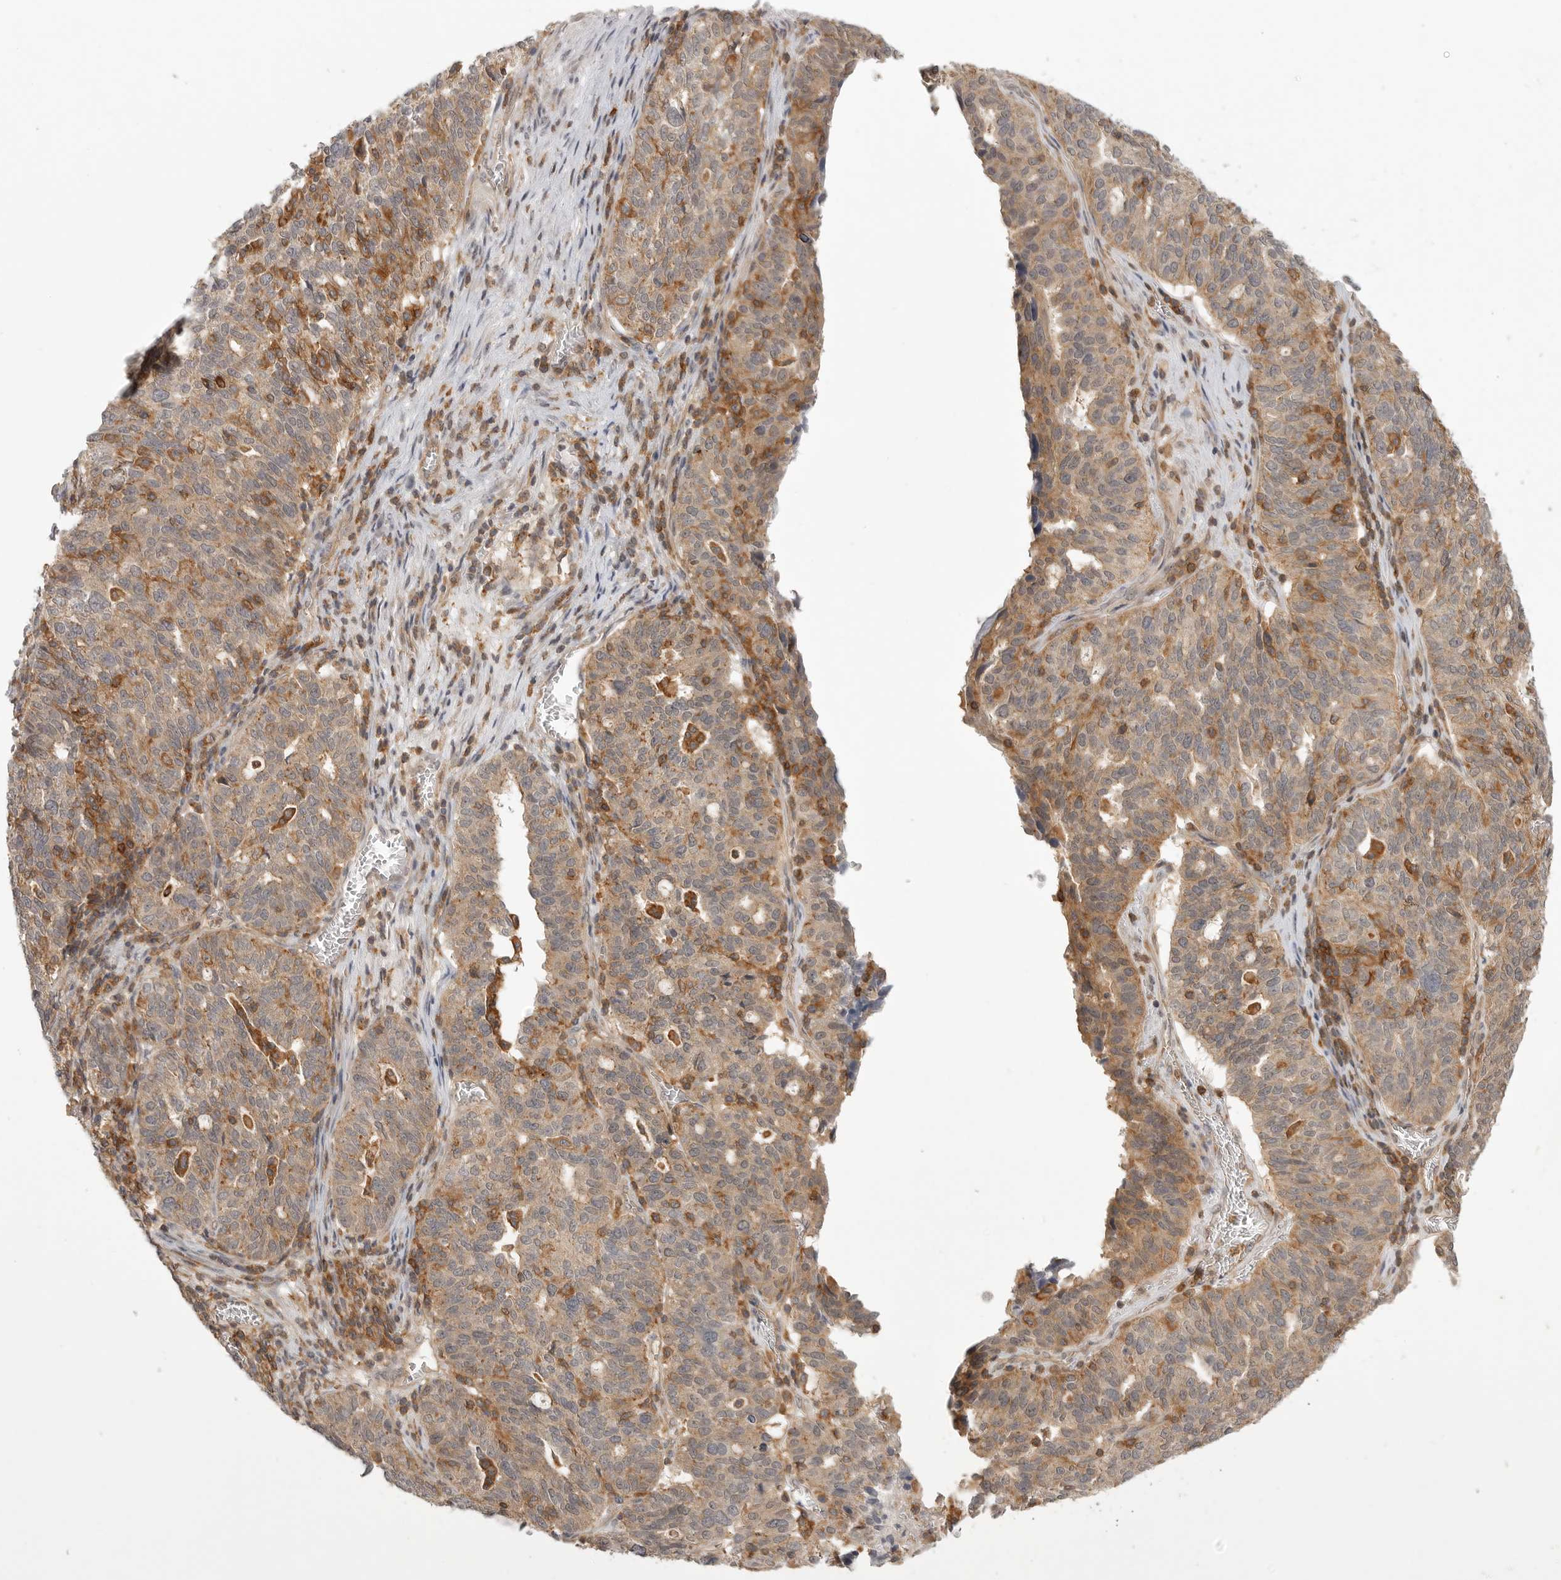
{"staining": {"intensity": "moderate", "quantity": "25%-75%", "location": "cytoplasmic/membranous"}, "tissue": "ovarian cancer", "cell_type": "Tumor cells", "image_type": "cancer", "snomed": [{"axis": "morphology", "description": "Cystadenocarcinoma, serous, NOS"}, {"axis": "topography", "description": "Ovary"}], "caption": "Serous cystadenocarcinoma (ovarian) stained for a protein shows moderate cytoplasmic/membranous positivity in tumor cells.", "gene": "DBNL", "patient": {"sex": "female", "age": 59}}